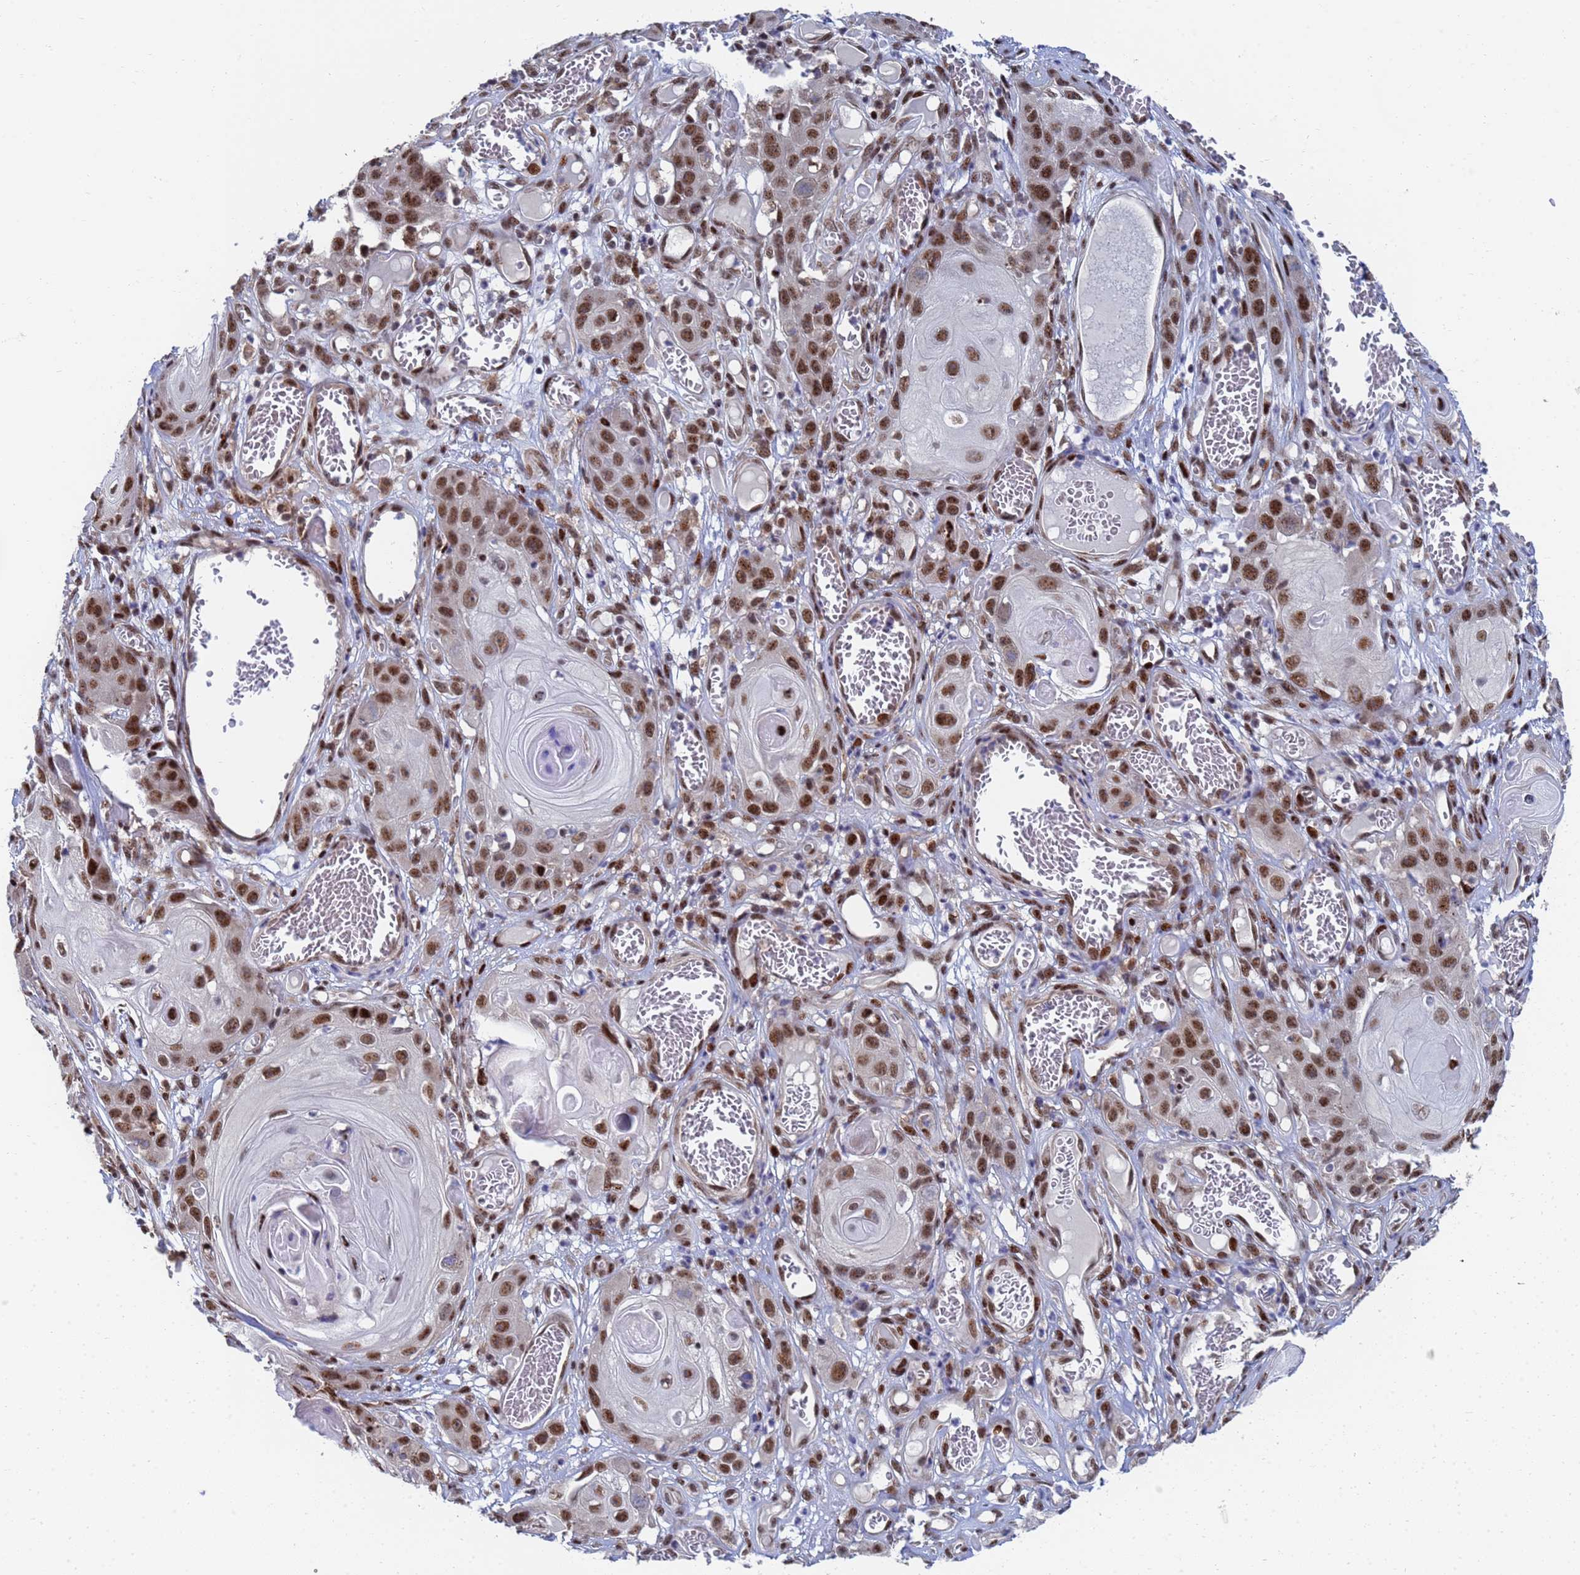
{"staining": {"intensity": "strong", "quantity": ">75%", "location": "nuclear"}, "tissue": "skin cancer", "cell_type": "Tumor cells", "image_type": "cancer", "snomed": [{"axis": "morphology", "description": "Squamous cell carcinoma, NOS"}, {"axis": "topography", "description": "Skin"}], "caption": "Immunohistochemistry (IHC) staining of skin cancer (squamous cell carcinoma), which demonstrates high levels of strong nuclear expression in approximately >75% of tumor cells indicating strong nuclear protein expression. The staining was performed using DAB (3,3'-diaminobenzidine) (brown) for protein detection and nuclei were counterstained in hematoxylin (blue).", "gene": "AP5Z1", "patient": {"sex": "male", "age": 55}}